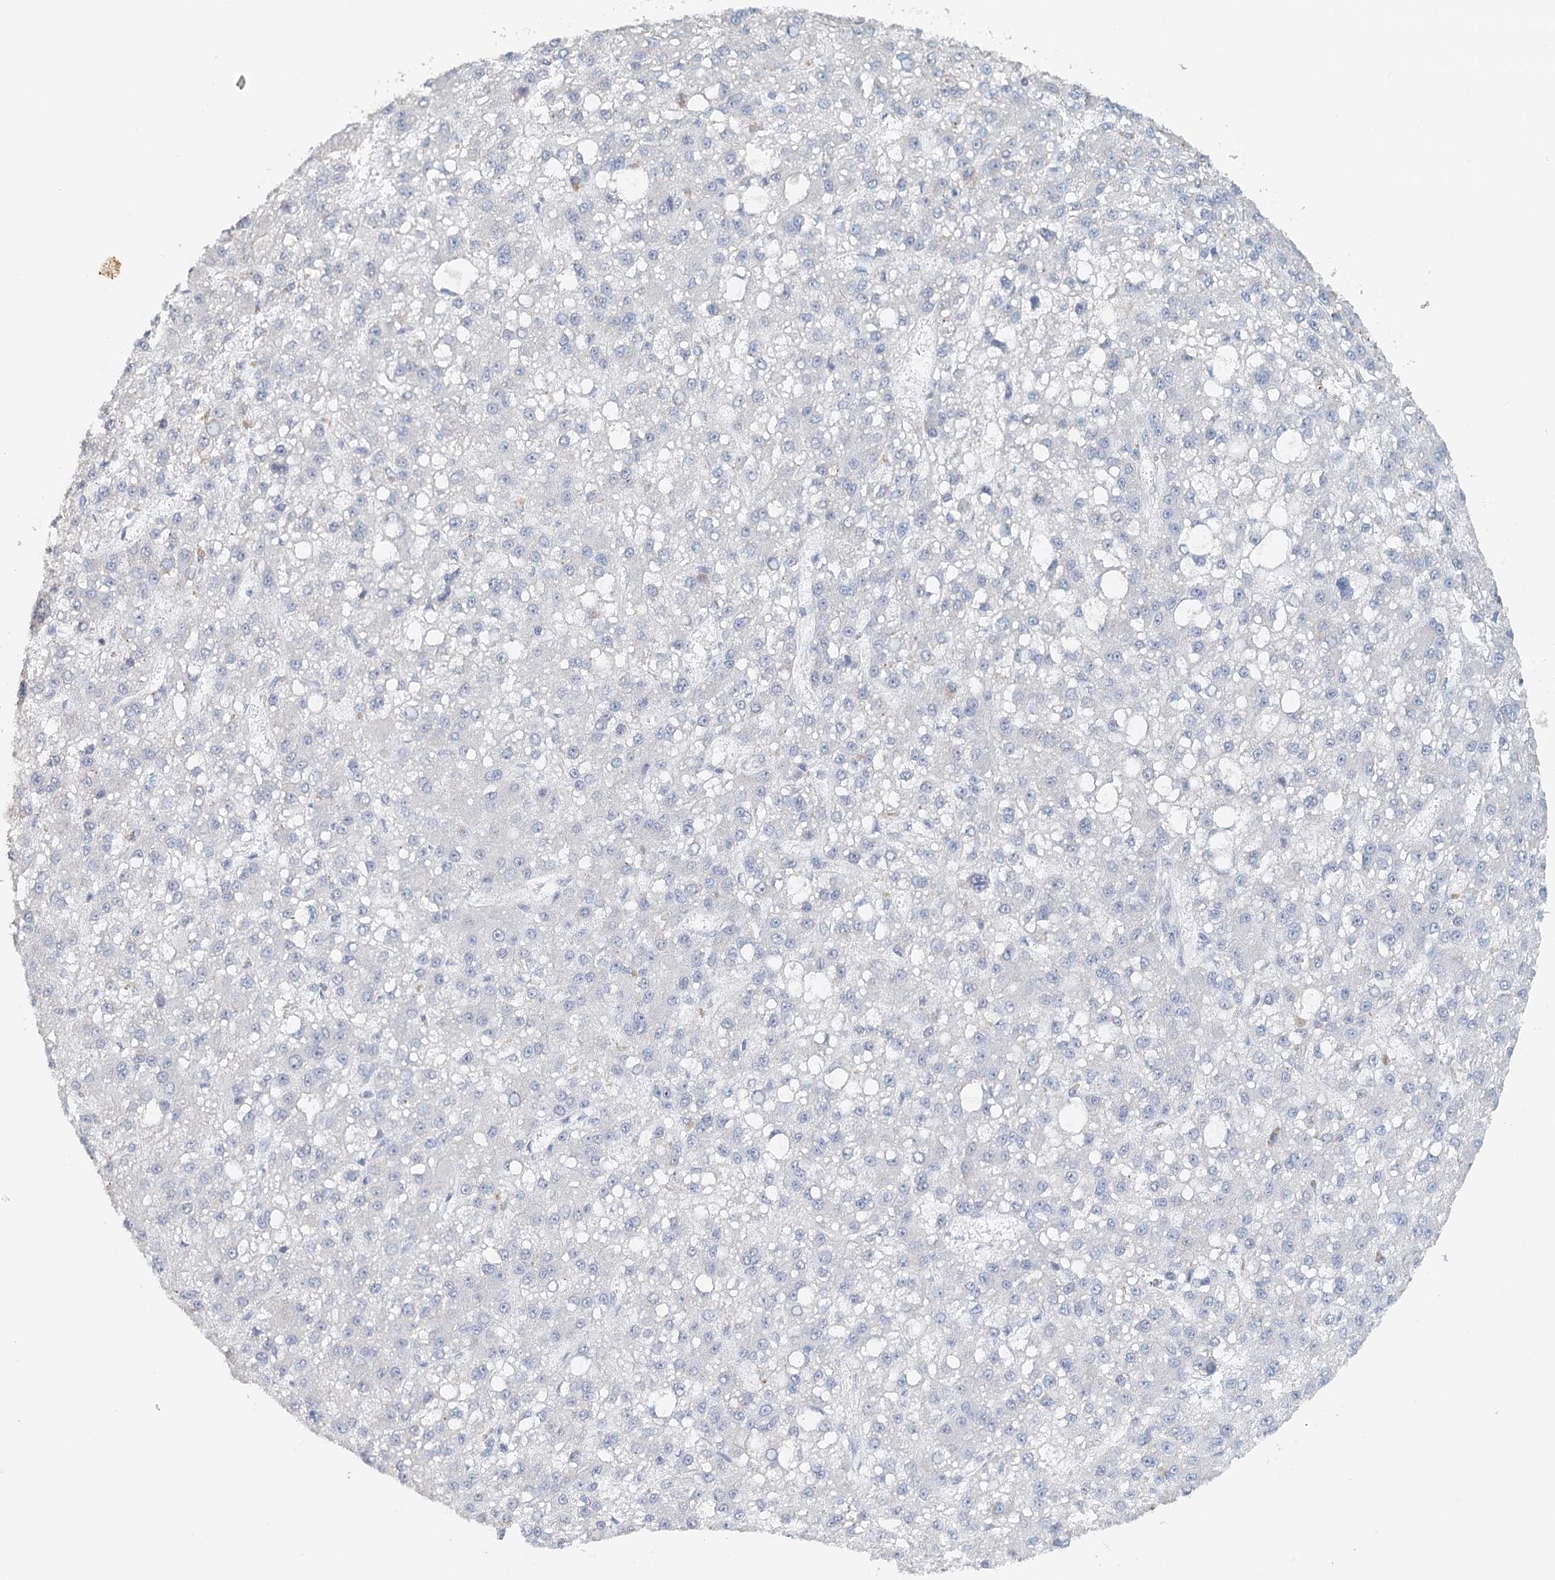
{"staining": {"intensity": "negative", "quantity": "none", "location": "none"}, "tissue": "liver cancer", "cell_type": "Tumor cells", "image_type": "cancer", "snomed": [{"axis": "morphology", "description": "Carcinoma, Hepatocellular, NOS"}, {"axis": "topography", "description": "Liver"}], "caption": "Hepatocellular carcinoma (liver) stained for a protein using IHC exhibits no expression tumor cells.", "gene": "SYNPO", "patient": {"sex": "male", "age": 67}}